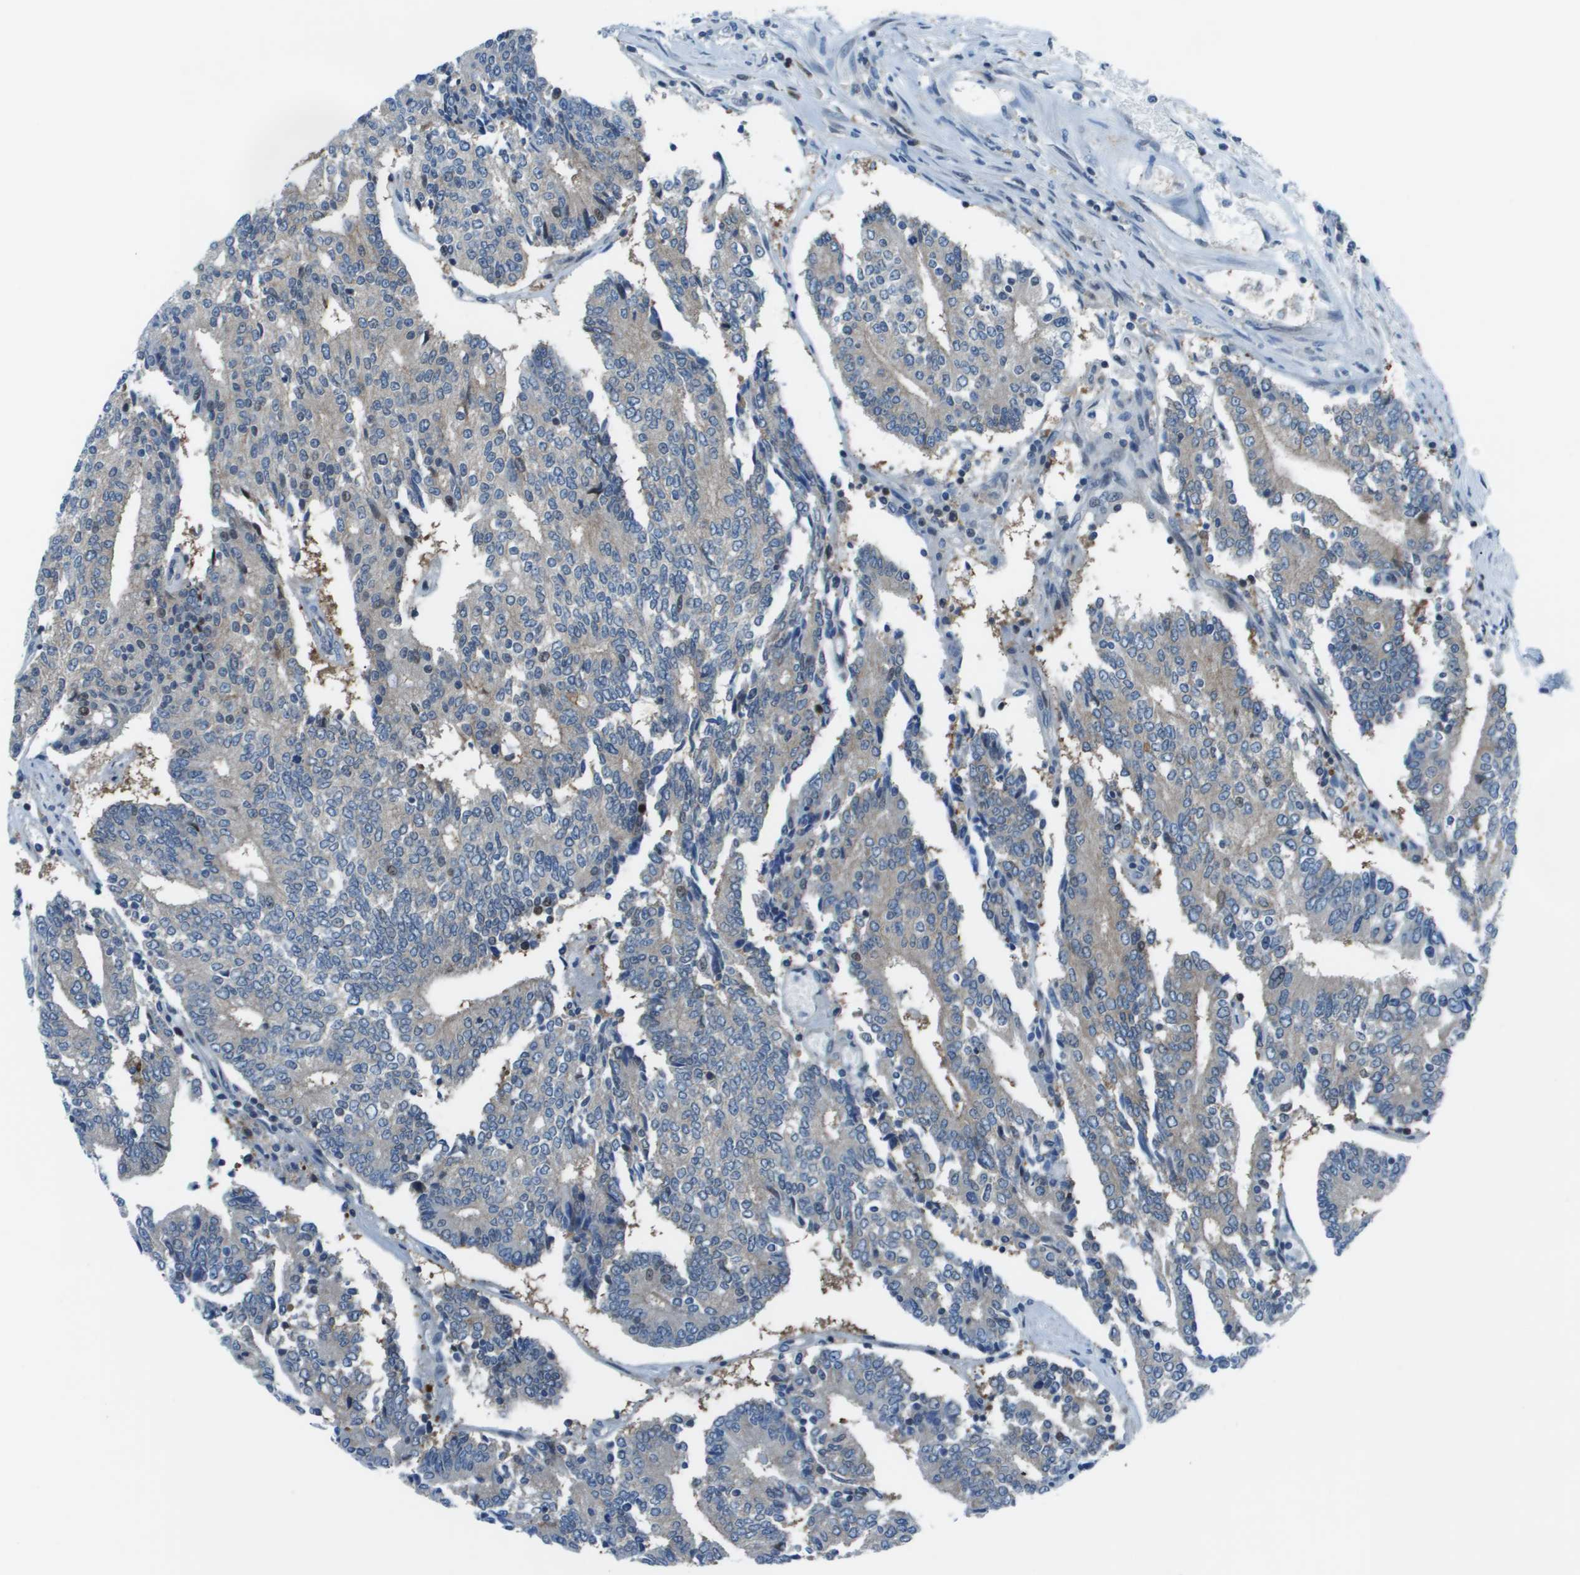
{"staining": {"intensity": "weak", "quantity": "<25%", "location": "cytoplasmic/membranous"}, "tissue": "prostate cancer", "cell_type": "Tumor cells", "image_type": "cancer", "snomed": [{"axis": "morphology", "description": "Normal tissue, NOS"}, {"axis": "morphology", "description": "Adenocarcinoma, High grade"}, {"axis": "topography", "description": "Prostate"}, {"axis": "topography", "description": "Seminal veicle"}], "caption": "Prostate high-grade adenocarcinoma was stained to show a protein in brown. There is no significant expression in tumor cells.", "gene": "STIP1", "patient": {"sex": "male", "age": 55}}